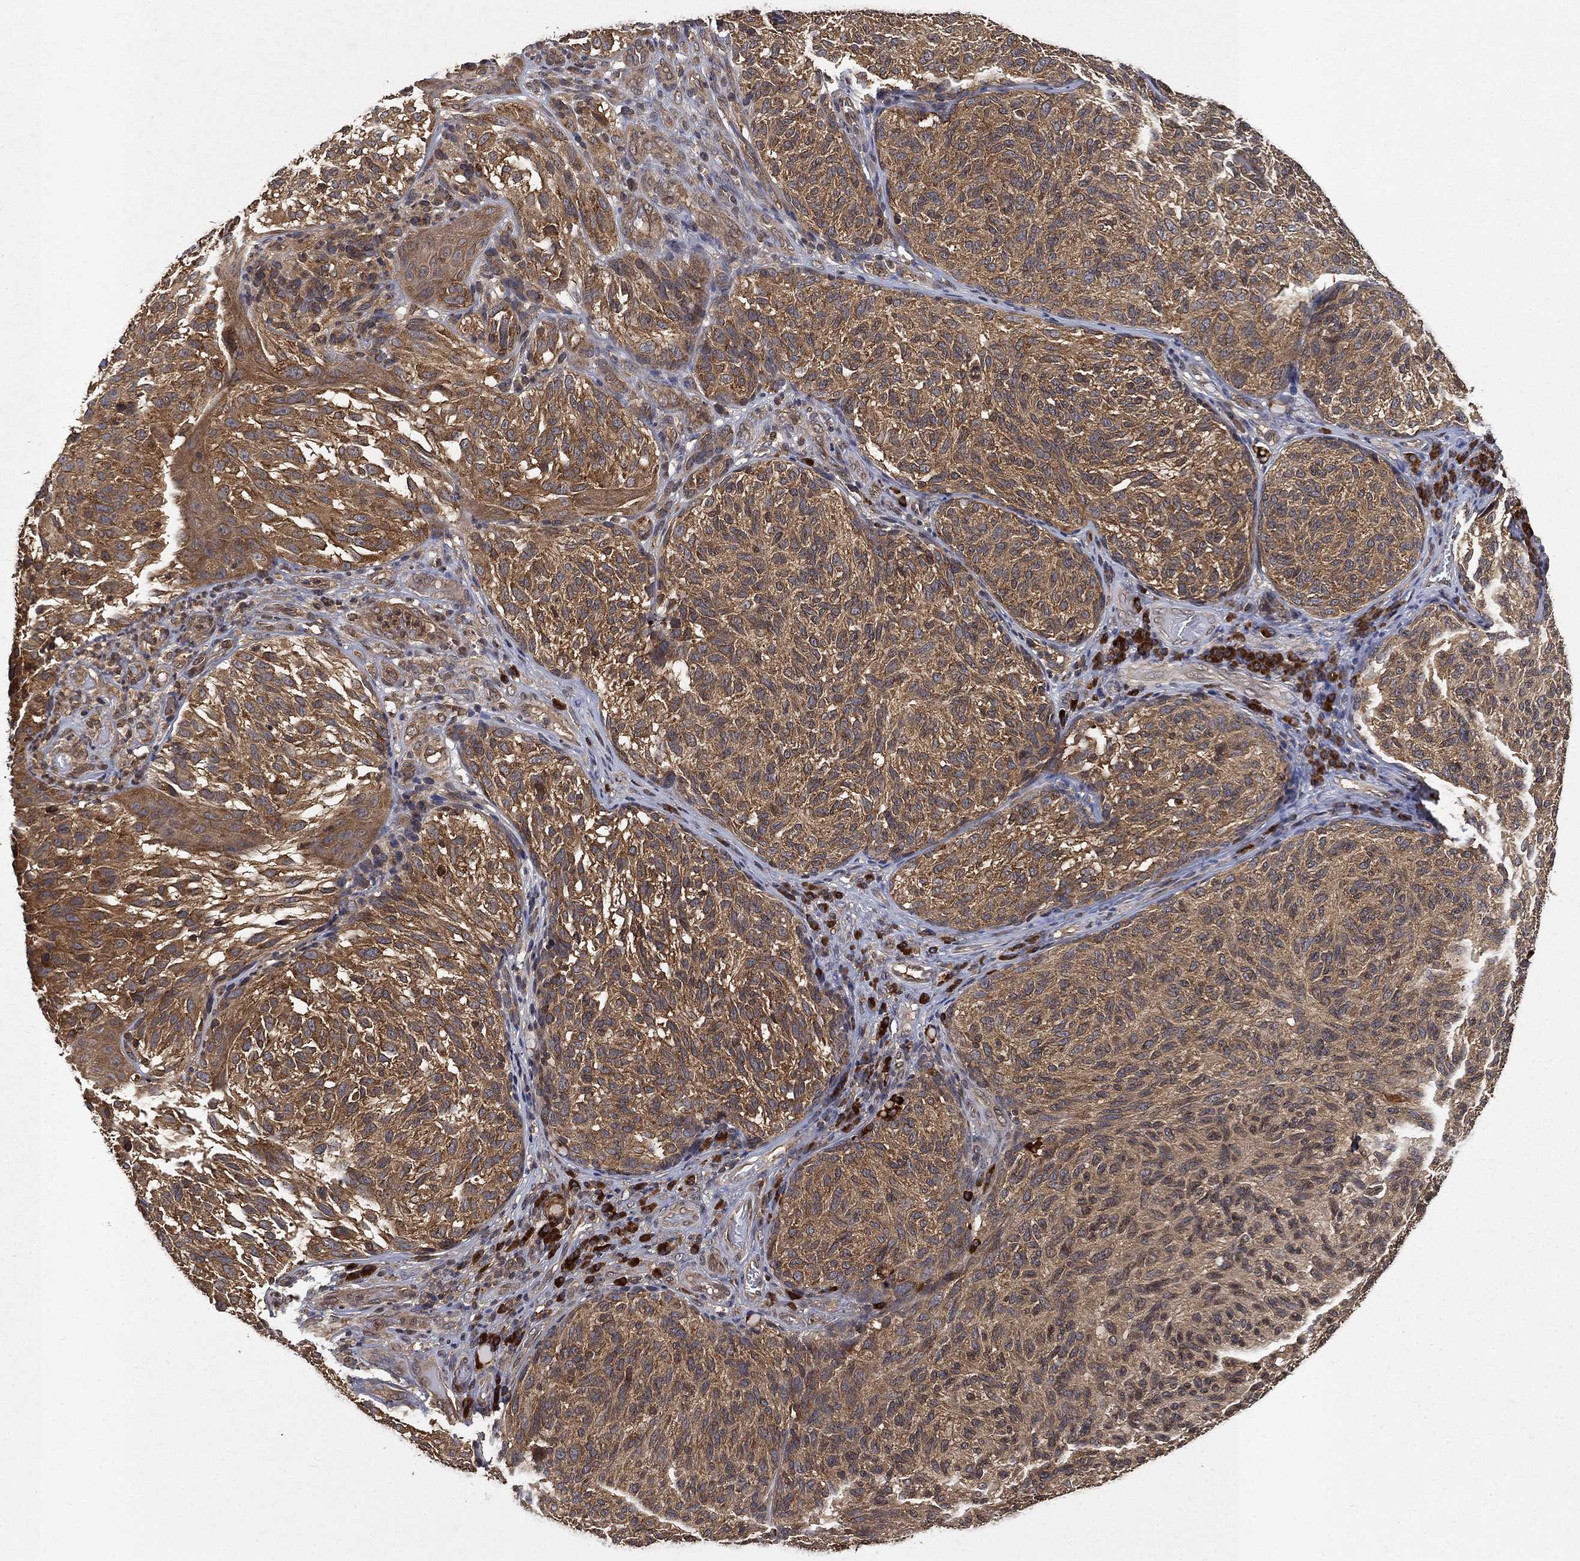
{"staining": {"intensity": "strong", "quantity": ">75%", "location": "cytoplasmic/membranous"}, "tissue": "melanoma", "cell_type": "Tumor cells", "image_type": "cancer", "snomed": [{"axis": "morphology", "description": "Malignant melanoma, NOS"}, {"axis": "topography", "description": "Skin"}], "caption": "Immunohistochemistry of human melanoma reveals high levels of strong cytoplasmic/membranous positivity in about >75% of tumor cells. Immunohistochemistry (ihc) stains the protein of interest in brown and the nuclei are stained blue.", "gene": "UBA5", "patient": {"sex": "female", "age": 73}}